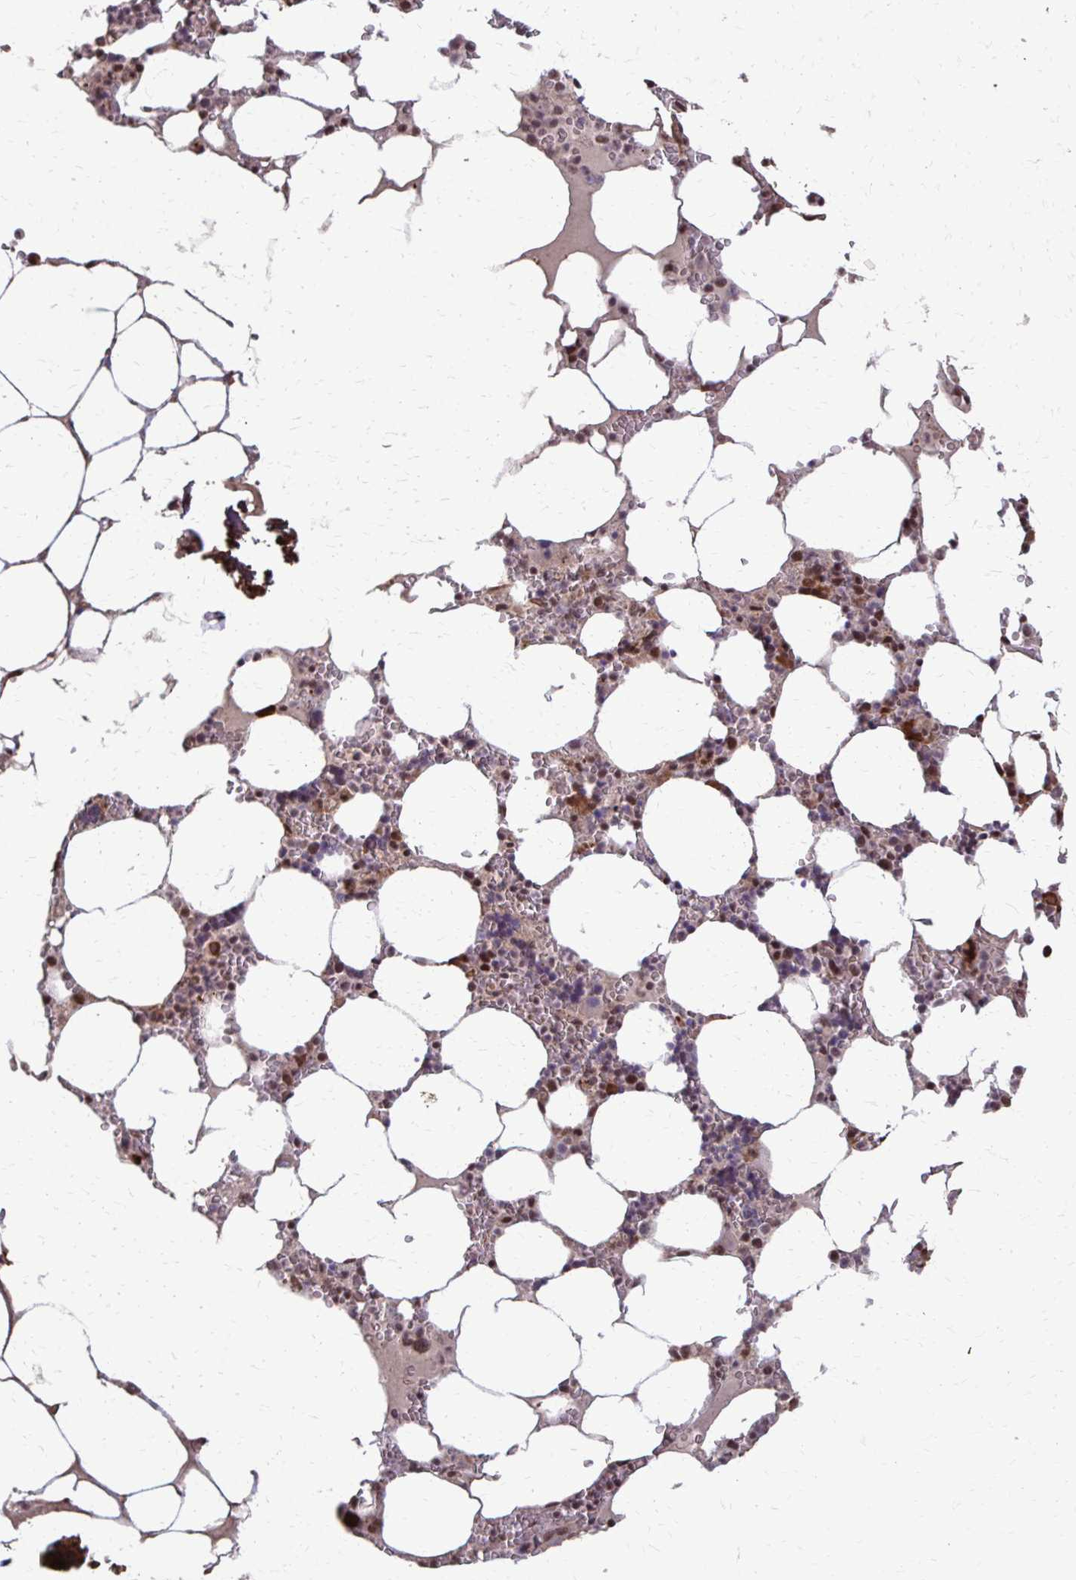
{"staining": {"intensity": "moderate", "quantity": "25%-75%", "location": "nuclear"}, "tissue": "bone marrow", "cell_type": "Hematopoietic cells", "image_type": "normal", "snomed": [{"axis": "morphology", "description": "Normal tissue, NOS"}, {"axis": "topography", "description": "Bone marrow"}], "caption": "Moderate nuclear staining for a protein is identified in about 25%-75% of hematopoietic cells of unremarkable bone marrow using IHC.", "gene": "SS18", "patient": {"sex": "male", "age": 64}}